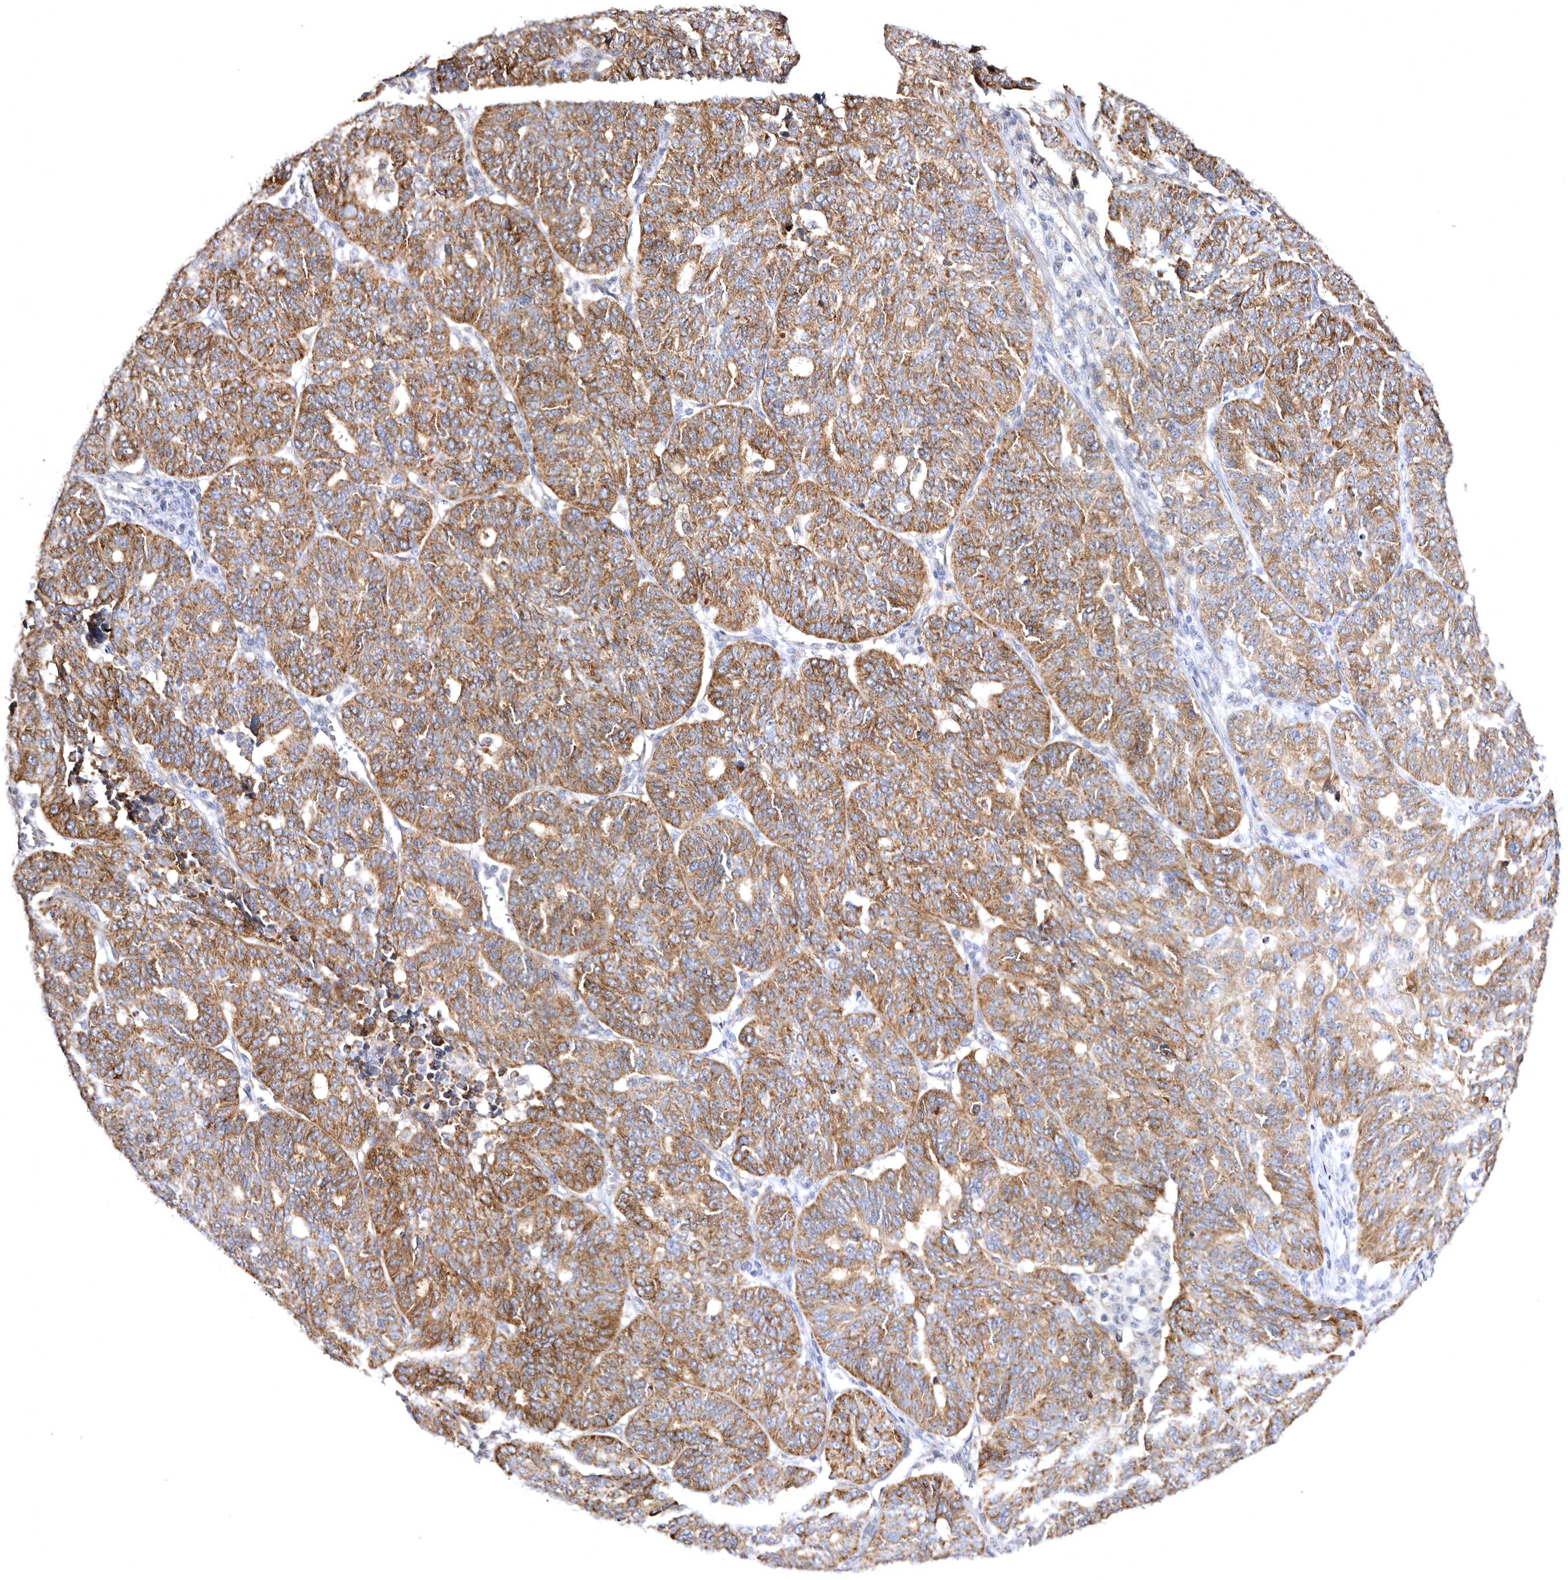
{"staining": {"intensity": "moderate", "quantity": ">75%", "location": "cytoplasmic/membranous"}, "tissue": "ovarian cancer", "cell_type": "Tumor cells", "image_type": "cancer", "snomed": [{"axis": "morphology", "description": "Cystadenocarcinoma, serous, NOS"}, {"axis": "topography", "description": "Ovary"}], "caption": "DAB (3,3'-diaminobenzidine) immunohistochemical staining of ovarian cancer shows moderate cytoplasmic/membranous protein expression in approximately >75% of tumor cells.", "gene": "BAIAP2L1", "patient": {"sex": "female", "age": 59}}